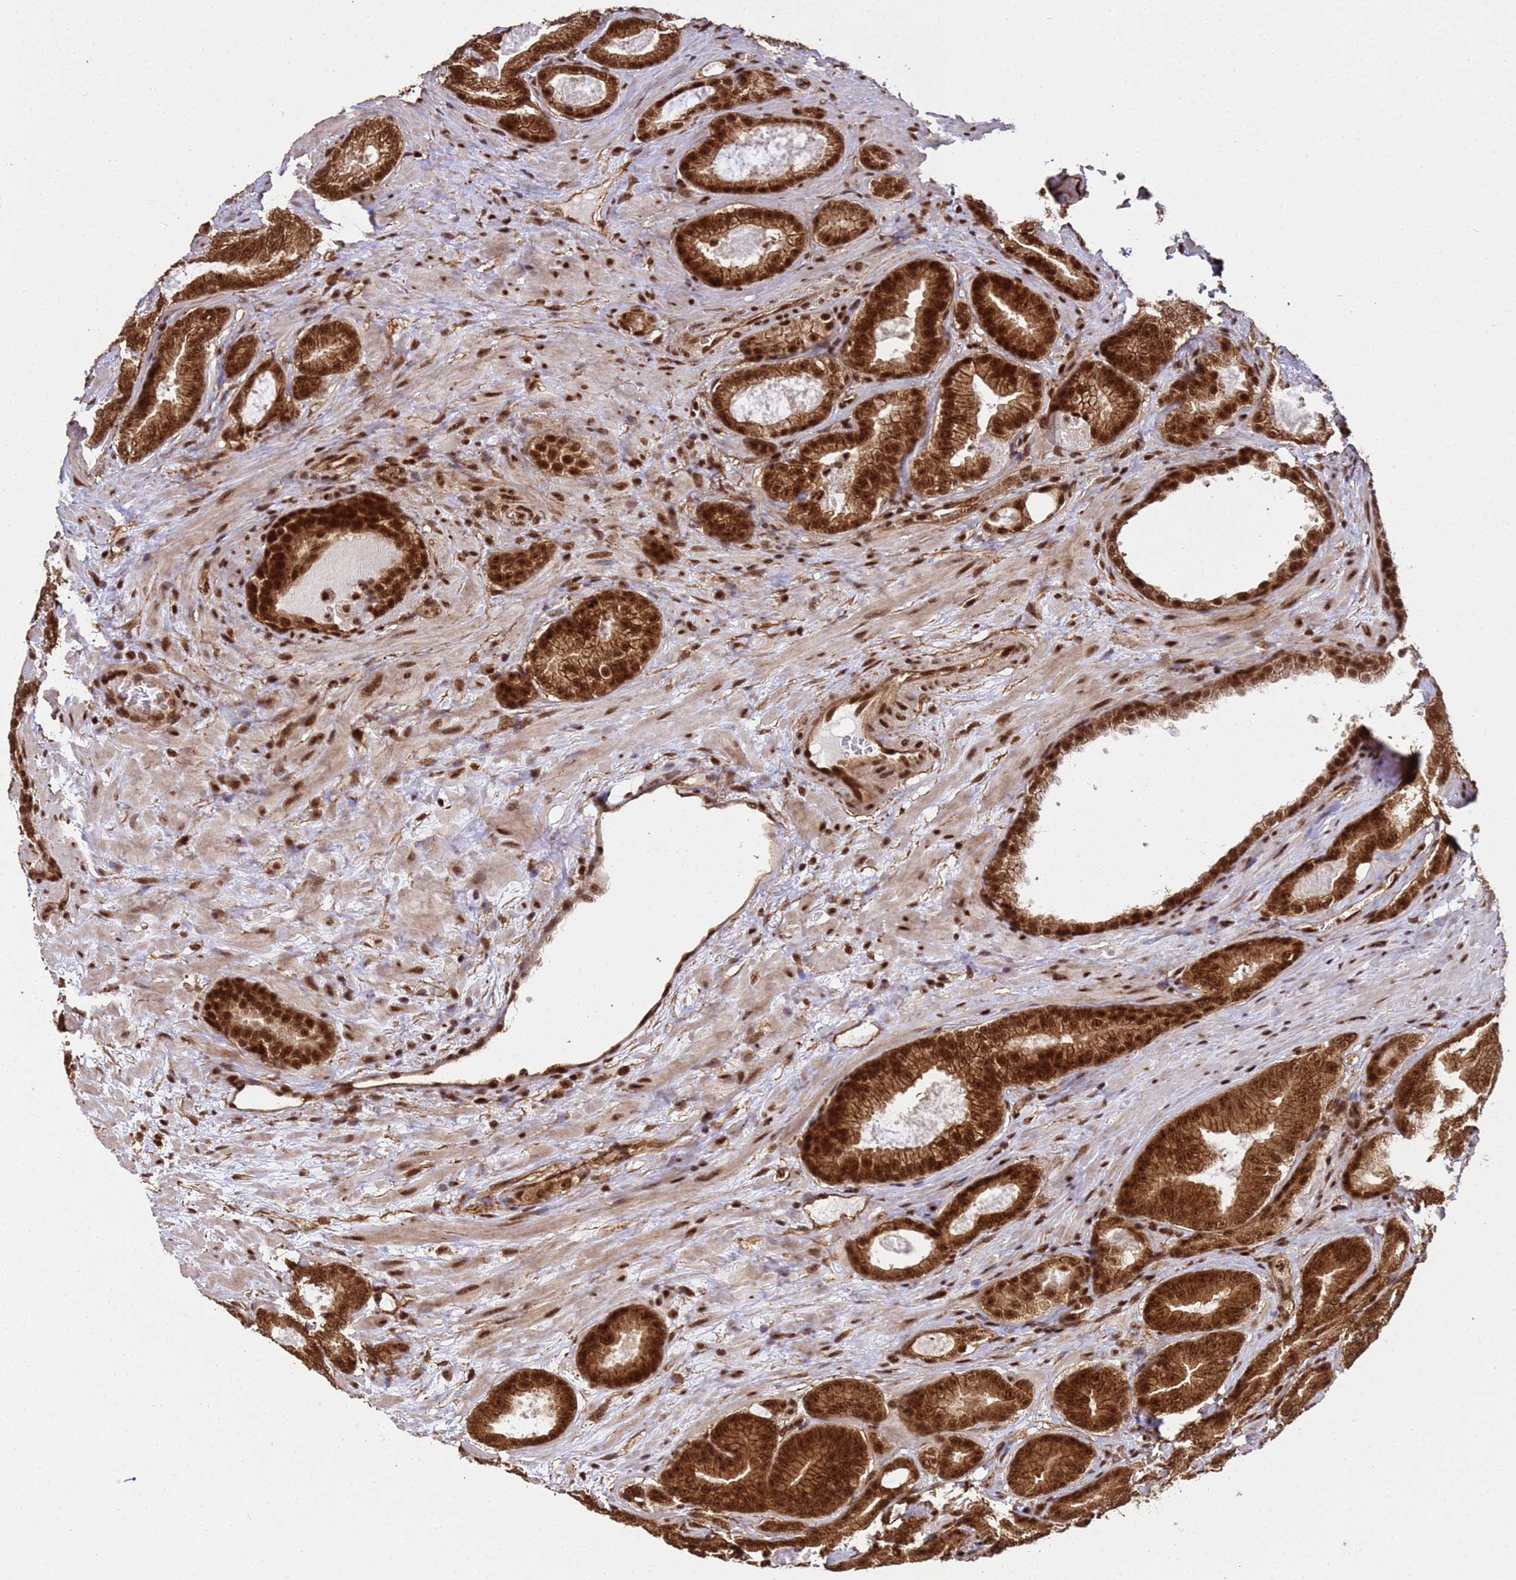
{"staining": {"intensity": "strong", "quantity": ">75%", "location": "cytoplasmic/membranous,nuclear"}, "tissue": "prostate cancer", "cell_type": "Tumor cells", "image_type": "cancer", "snomed": [{"axis": "morphology", "description": "Adenocarcinoma, High grade"}, {"axis": "topography", "description": "Prostate"}], "caption": "About >75% of tumor cells in human prostate cancer (high-grade adenocarcinoma) show strong cytoplasmic/membranous and nuclear protein staining as visualized by brown immunohistochemical staining.", "gene": "SYF2", "patient": {"sex": "male", "age": 66}}